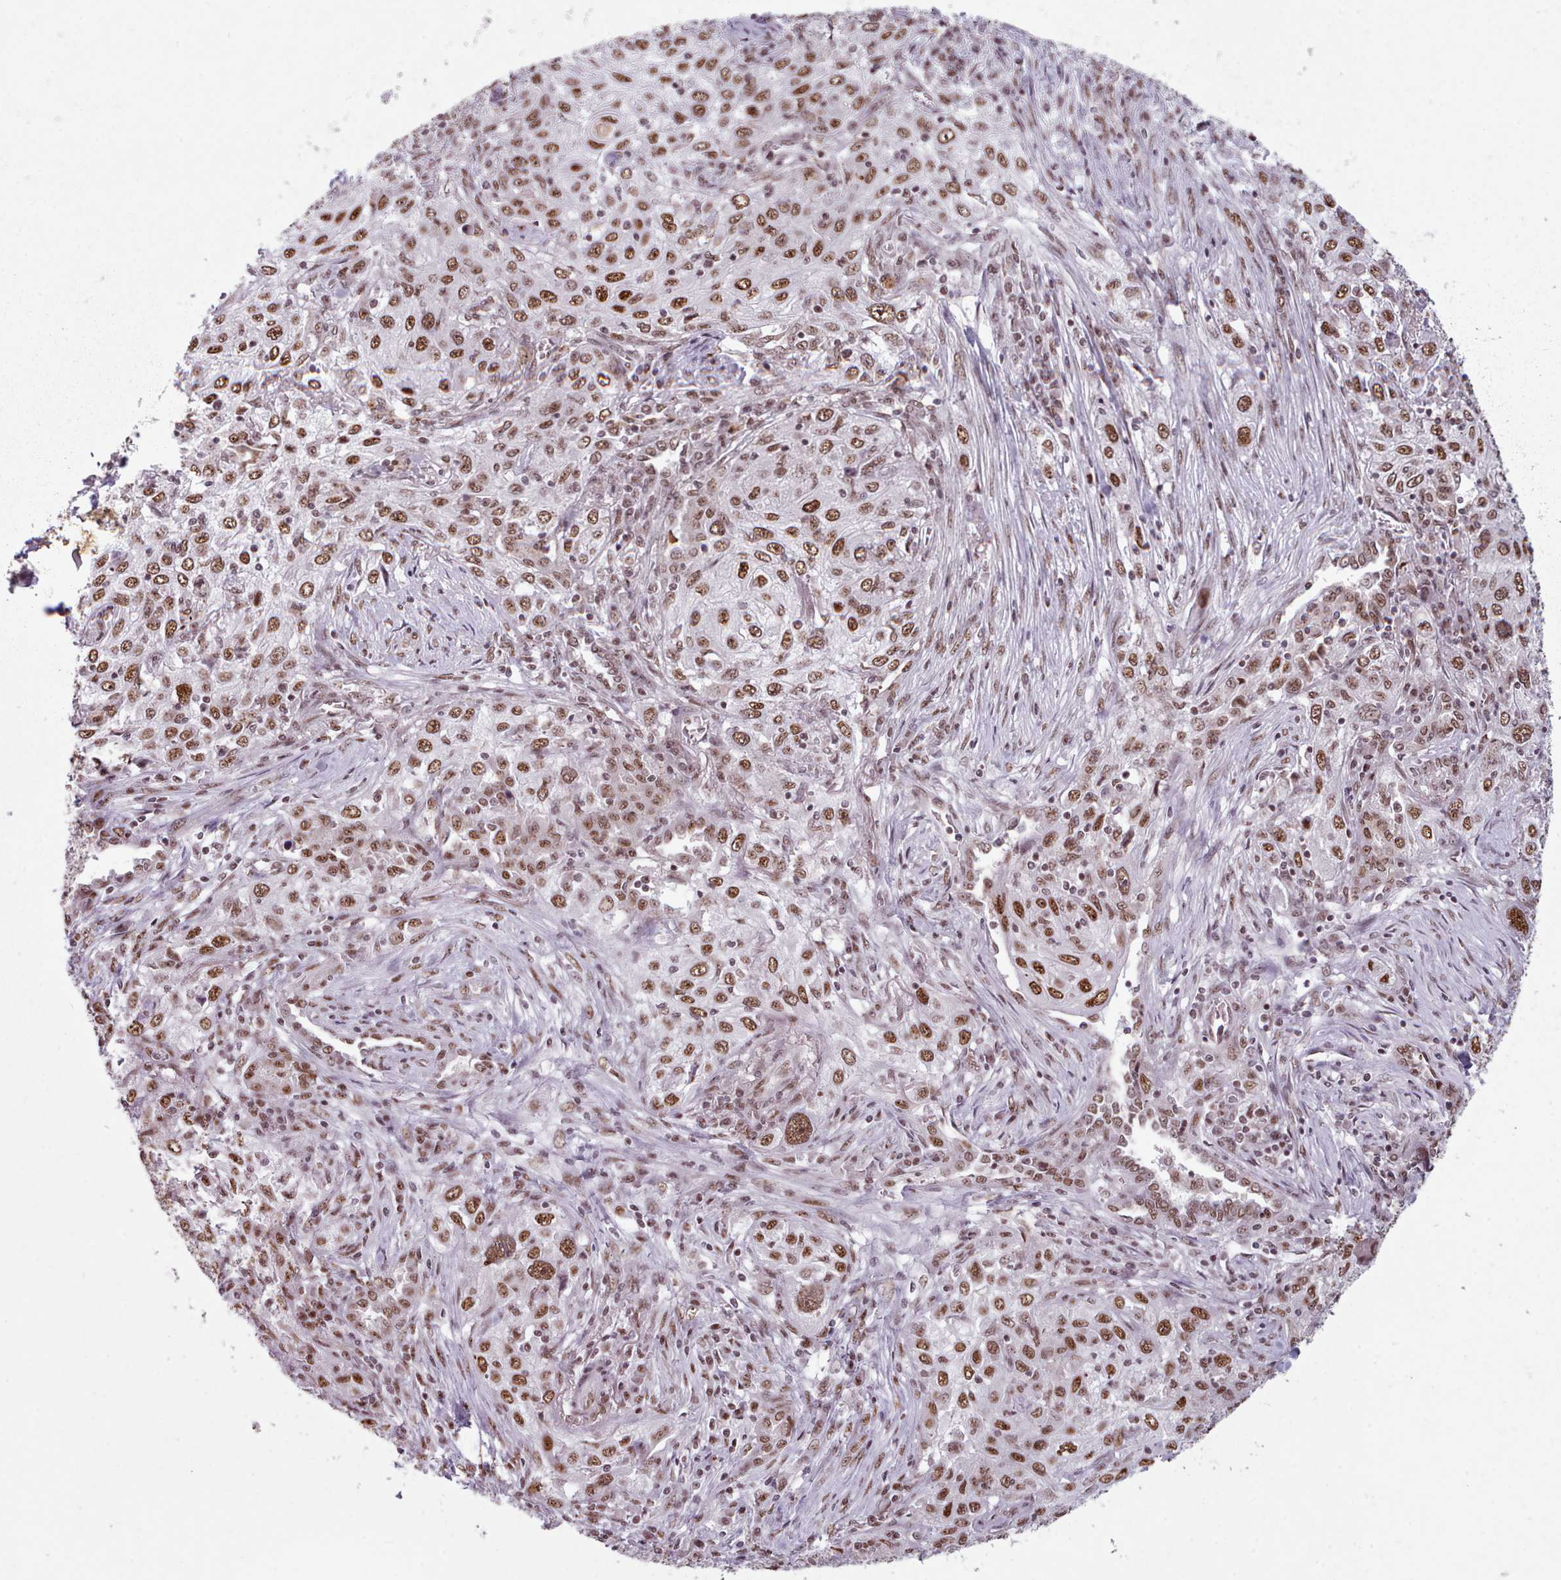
{"staining": {"intensity": "moderate", "quantity": ">75%", "location": "nuclear"}, "tissue": "lung cancer", "cell_type": "Tumor cells", "image_type": "cancer", "snomed": [{"axis": "morphology", "description": "Squamous cell carcinoma, NOS"}, {"axis": "topography", "description": "Lung"}], "caption": "Moderate nuclear staining for a protein is seen in approximately >75% of tumor cells of lung squamous cell carcinoma using IHC.", "gene": "SRRM1", "patient": {"sex": "female", "age": 69}}